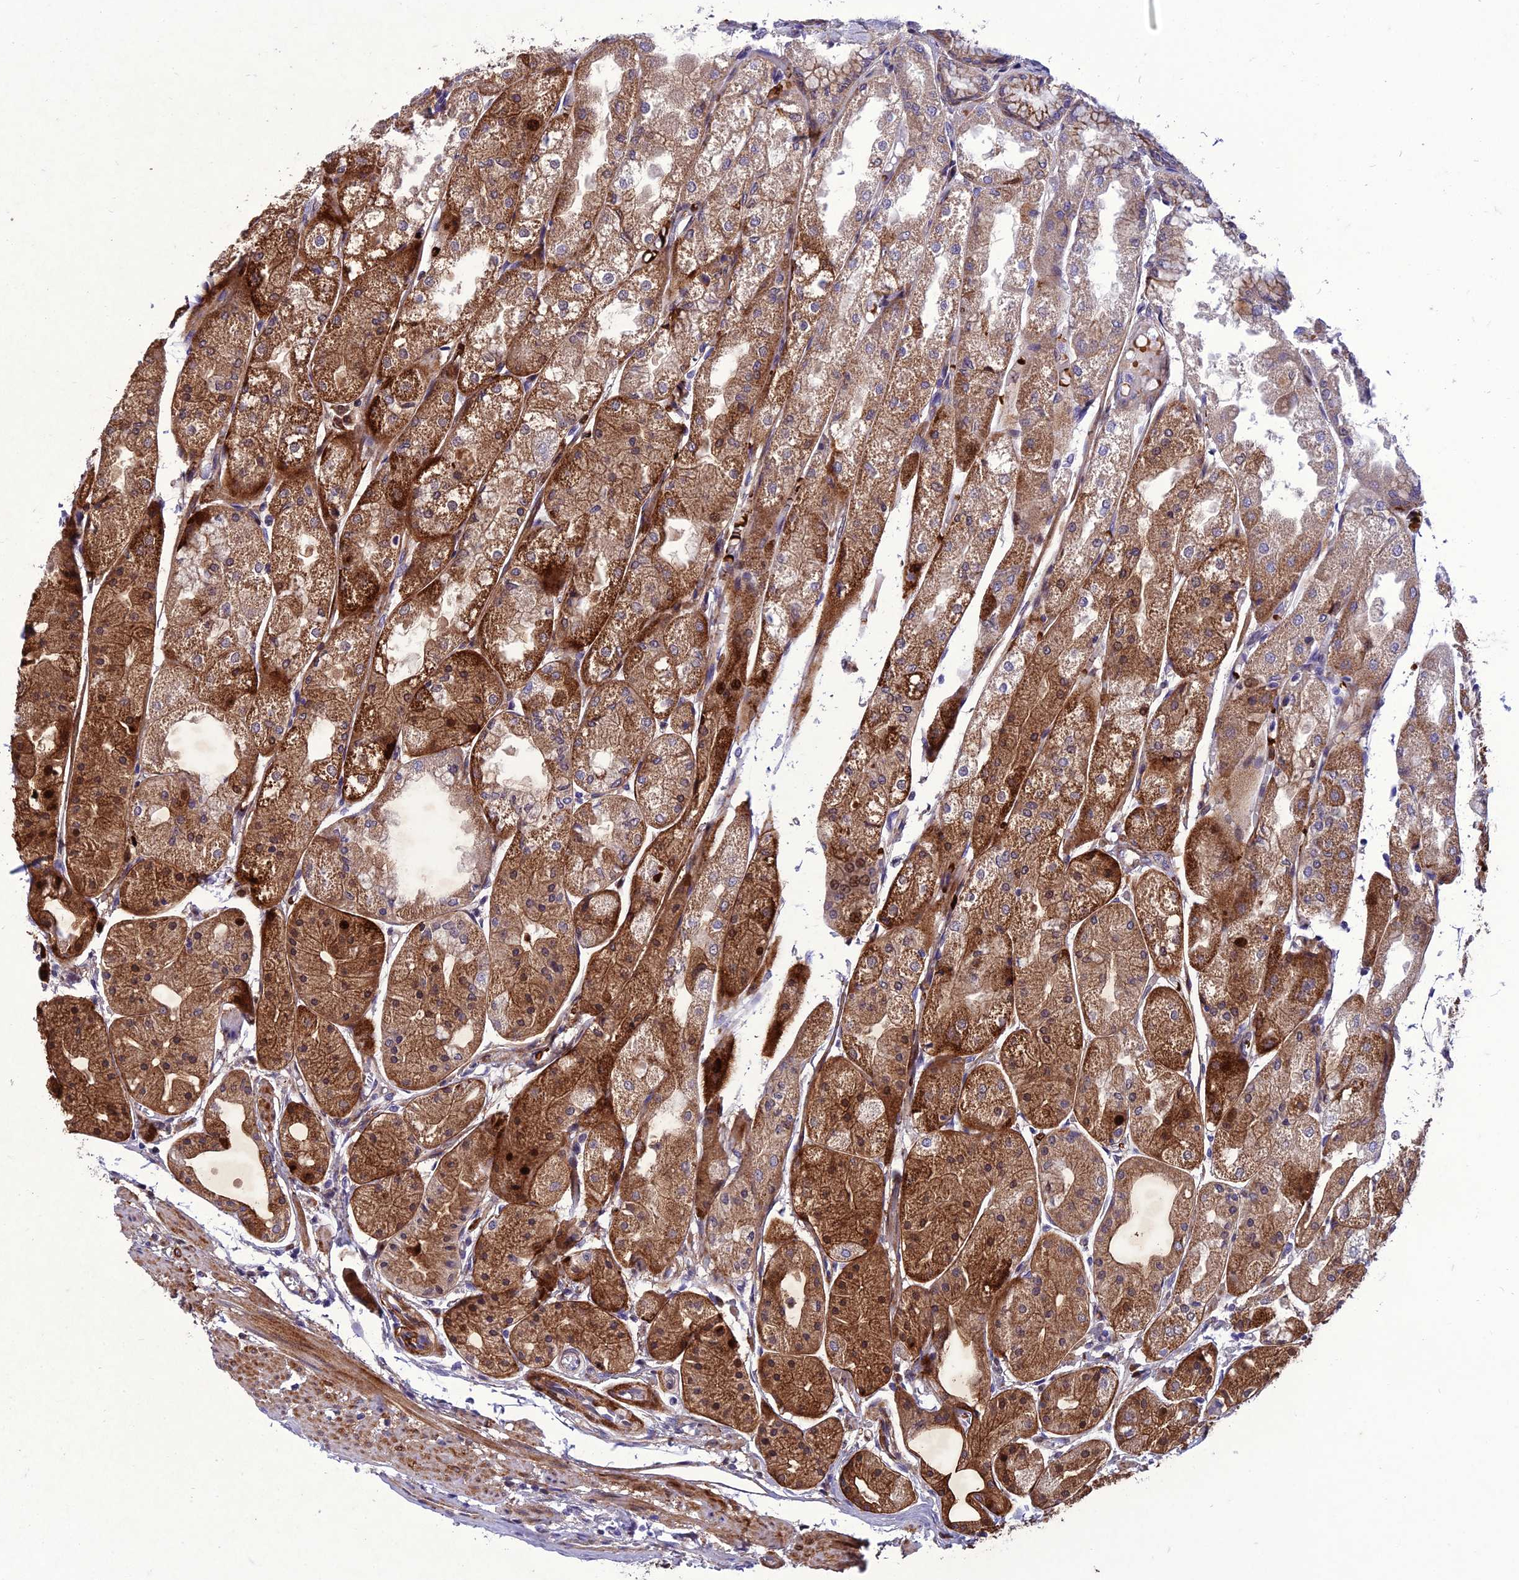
{"staining": {"intensity": "strong", "quantity": "25%-75%", "location": "cytoplasmic/membranous,nuclear"}, "tissue": "stomach", "cell_type": "Glandular cells", "image_type": "normal", "snomed": [{"axis": "morphology", "description": "Normal tissue, NOS"}, {"axis": "topography", "description": "Stomach, upper"}], "caption": "Immunohistochemistry image of benign human stomach stained for a protein (brown), which shows high levels of strong cytoplasmic/membranous,nuclear staining in approximately 25%-75% of glandular cells.", "gene": "GAB4", "patient": {"sex": "male", "age": 72}}